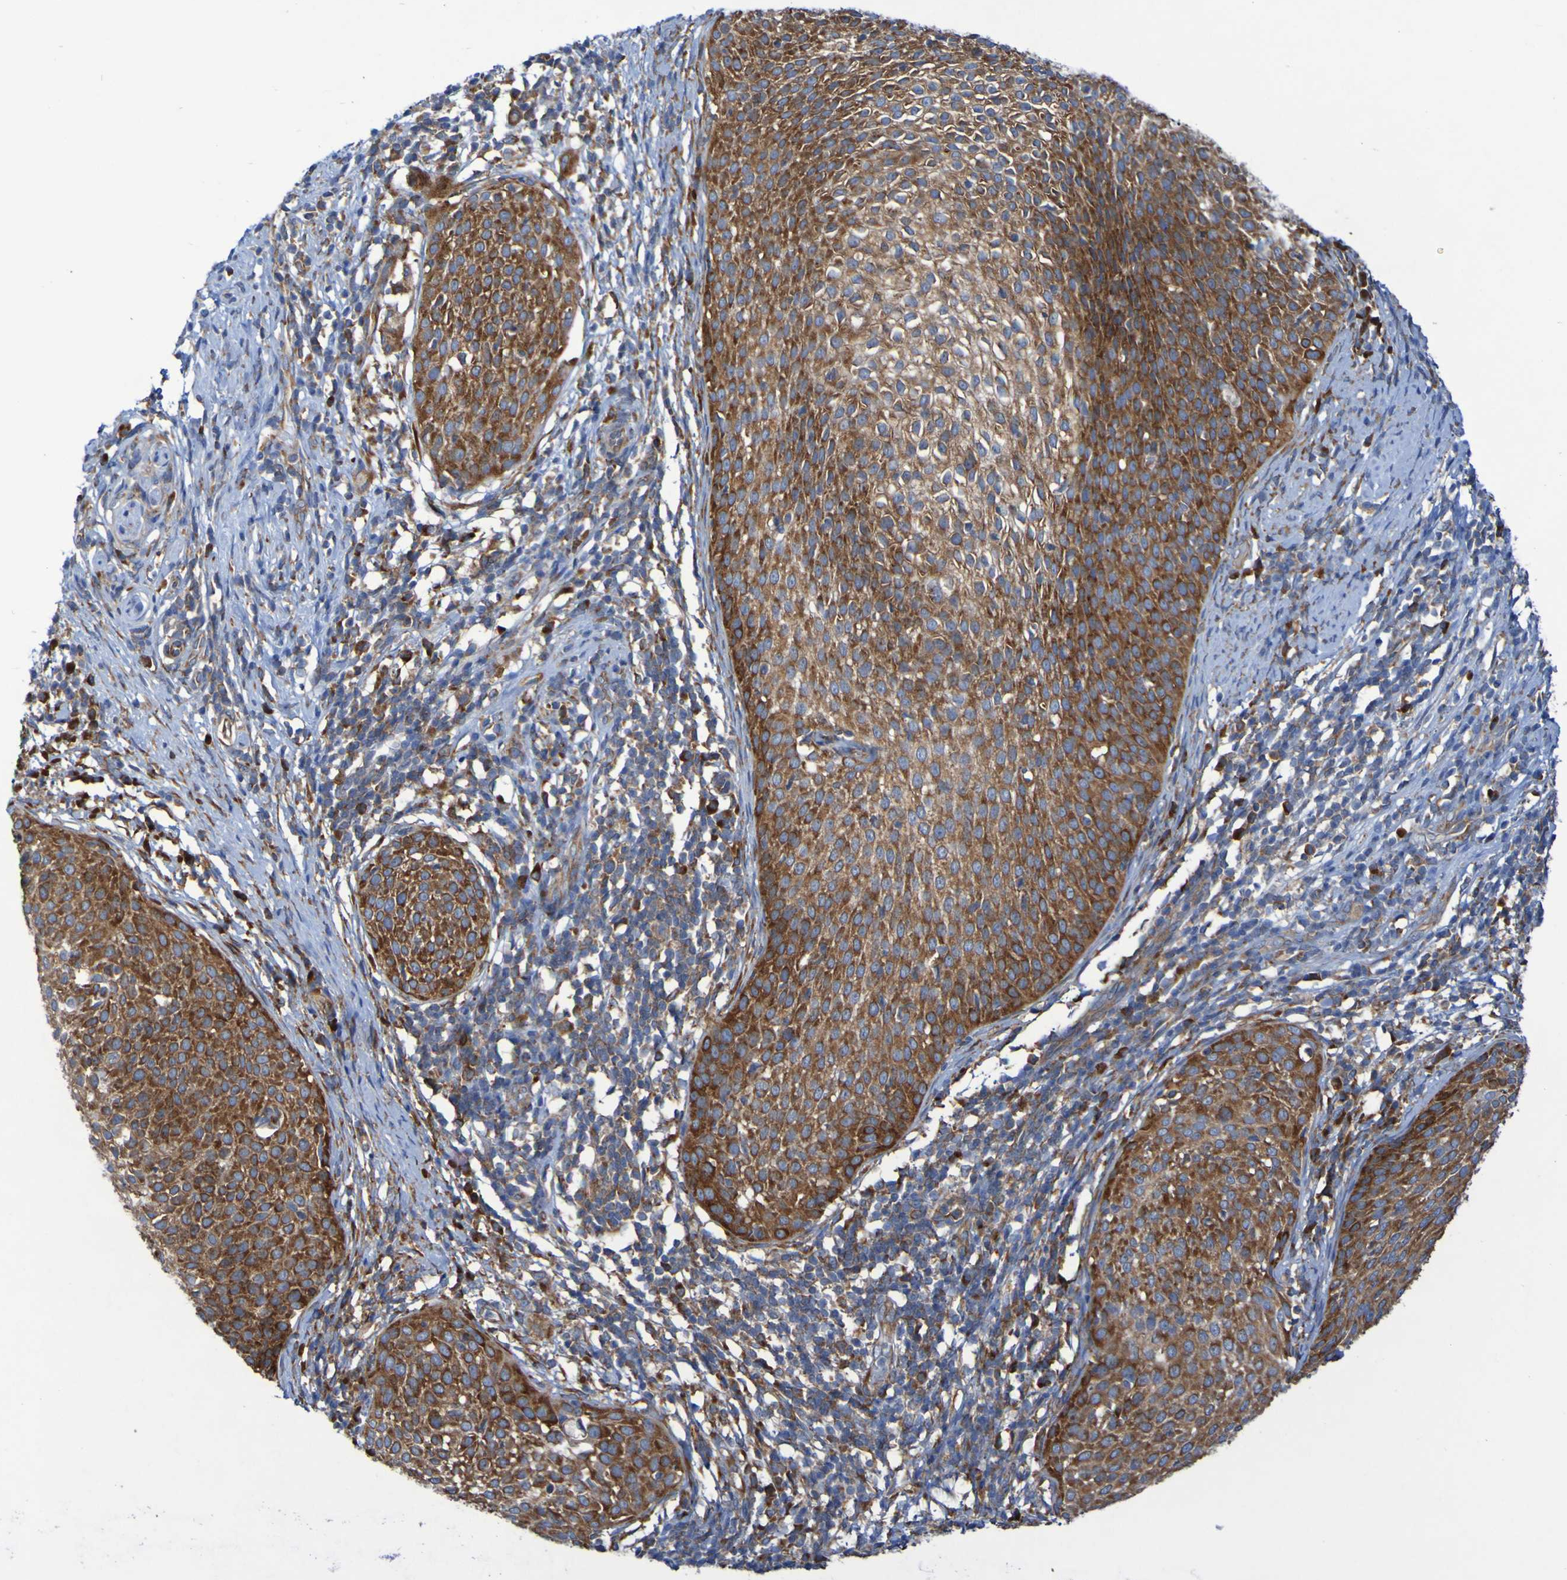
{"staining": {"intensity": "strong", "quantity": ">75%", "location": "cytoplasmic/membranous"}, "tissue": "cervical cancer", "cell_type": "Tumor cells", "image_type": "cancer", "snomed": [{"axis": "morphology", "description": "Squamous cell carcinoma, NOS"}, {"axis": "topography", "description": "Cervix"}], "caption": "This image exhibits squamous cell carcinoma (cervical) stained with immunohistochemistry to label a protein in brown. The cytoplasmic/membranous of tumor cells show strong positivity for the protein. Nuclei are counter-stained blue.", "gene": "FKBP3", "patient": {"sex": "female", "age": 51}}